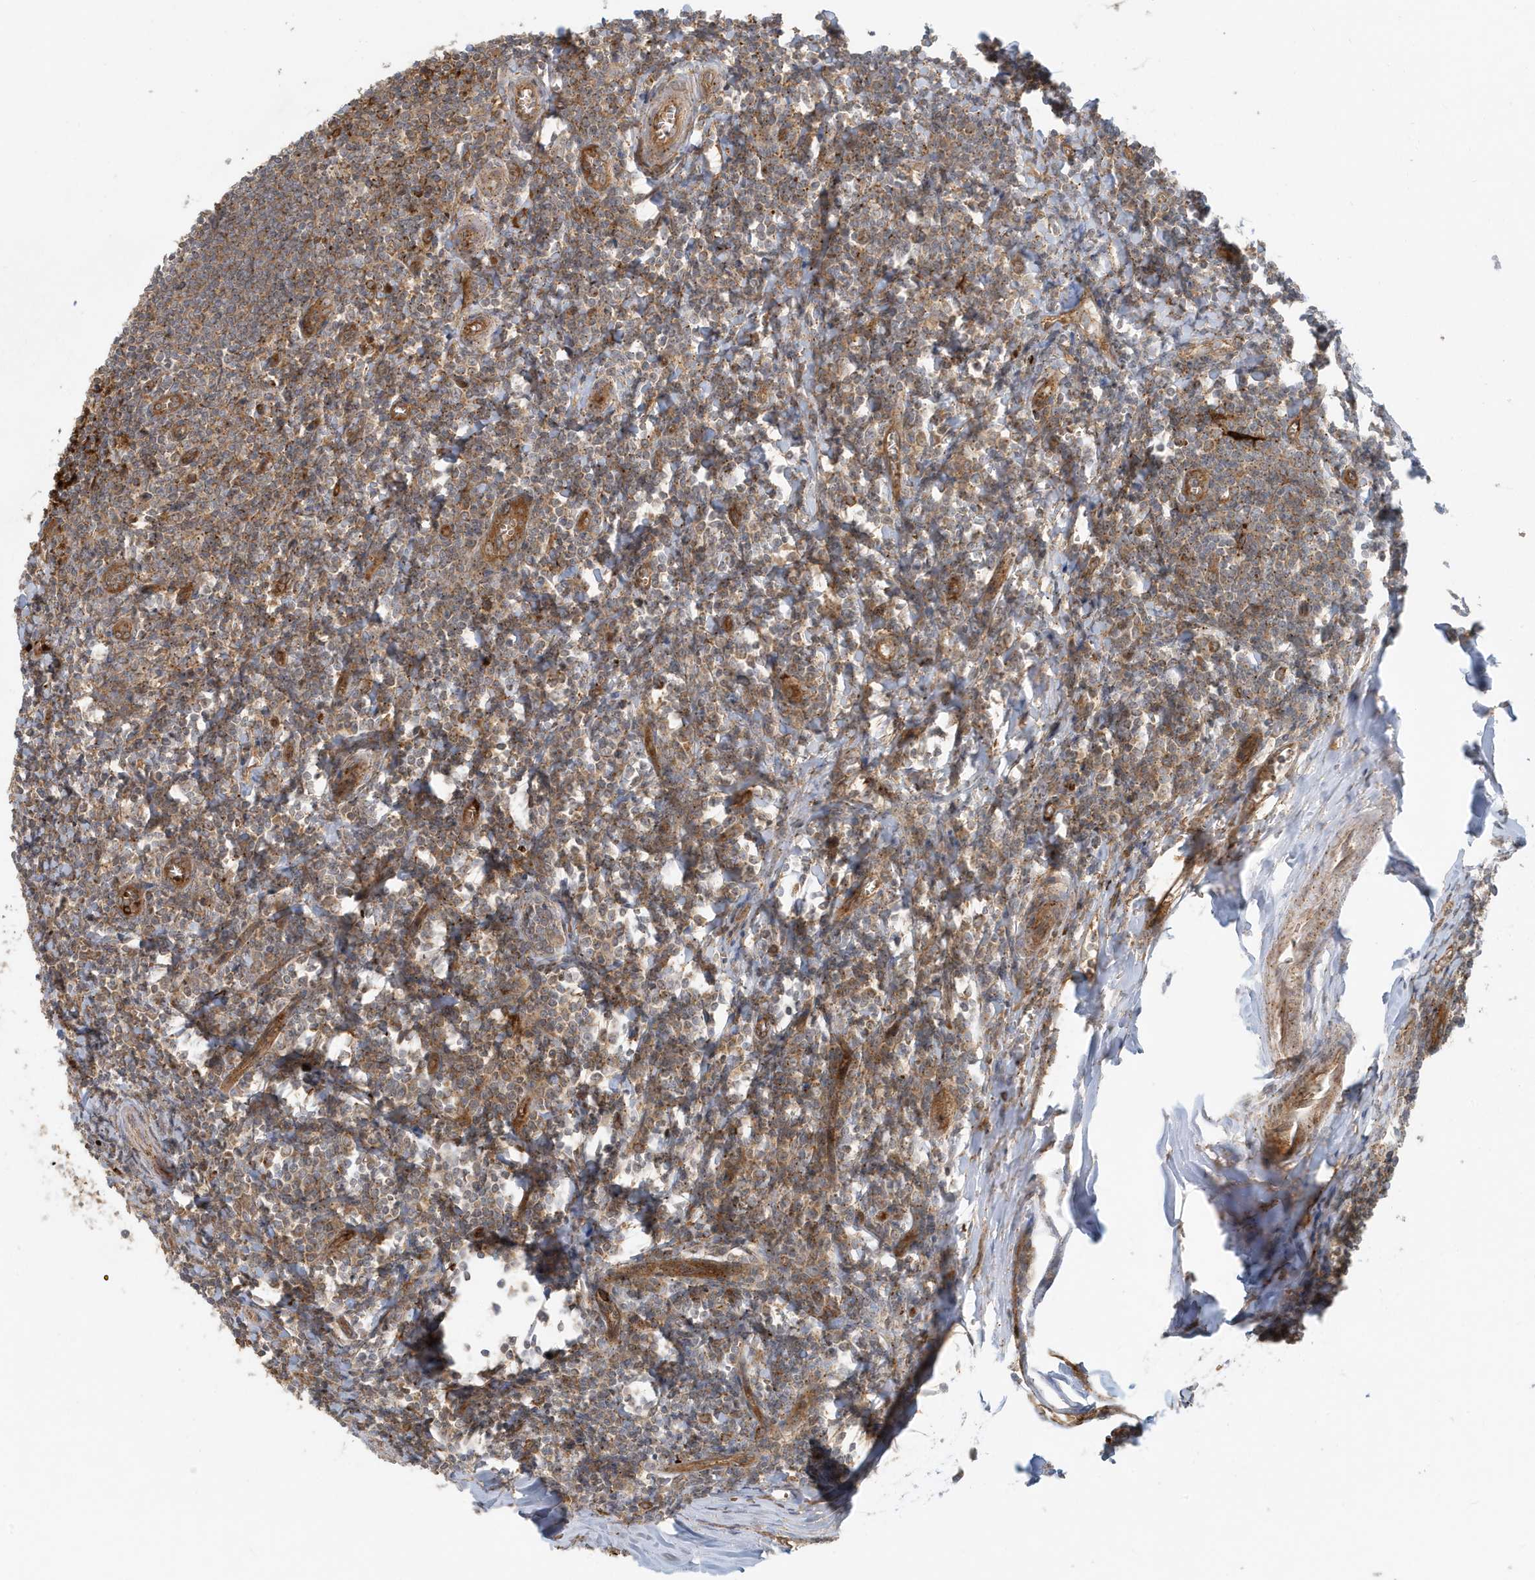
{"staining": {"intensity": "moderate", "quantity": "25%-75%", "location": "cytoplasmic/membranous"}, "tissue": "tonsil", "cell_type": "Germinal center cells", "image_type": "normal", "snomed": [{"axis": "morphology", "description": "Normal tissue, NOS"}, {"axis": "topography", "description": "Tonsil"}], "caption": "Germinal center cells reveal medium levels of moderate cytoplasmic/membranous positivity in approximately 25%-75% of cells in benign tonsil.", "gene": "FYCO1", "patient": {"sex": "male", "age": 27}}